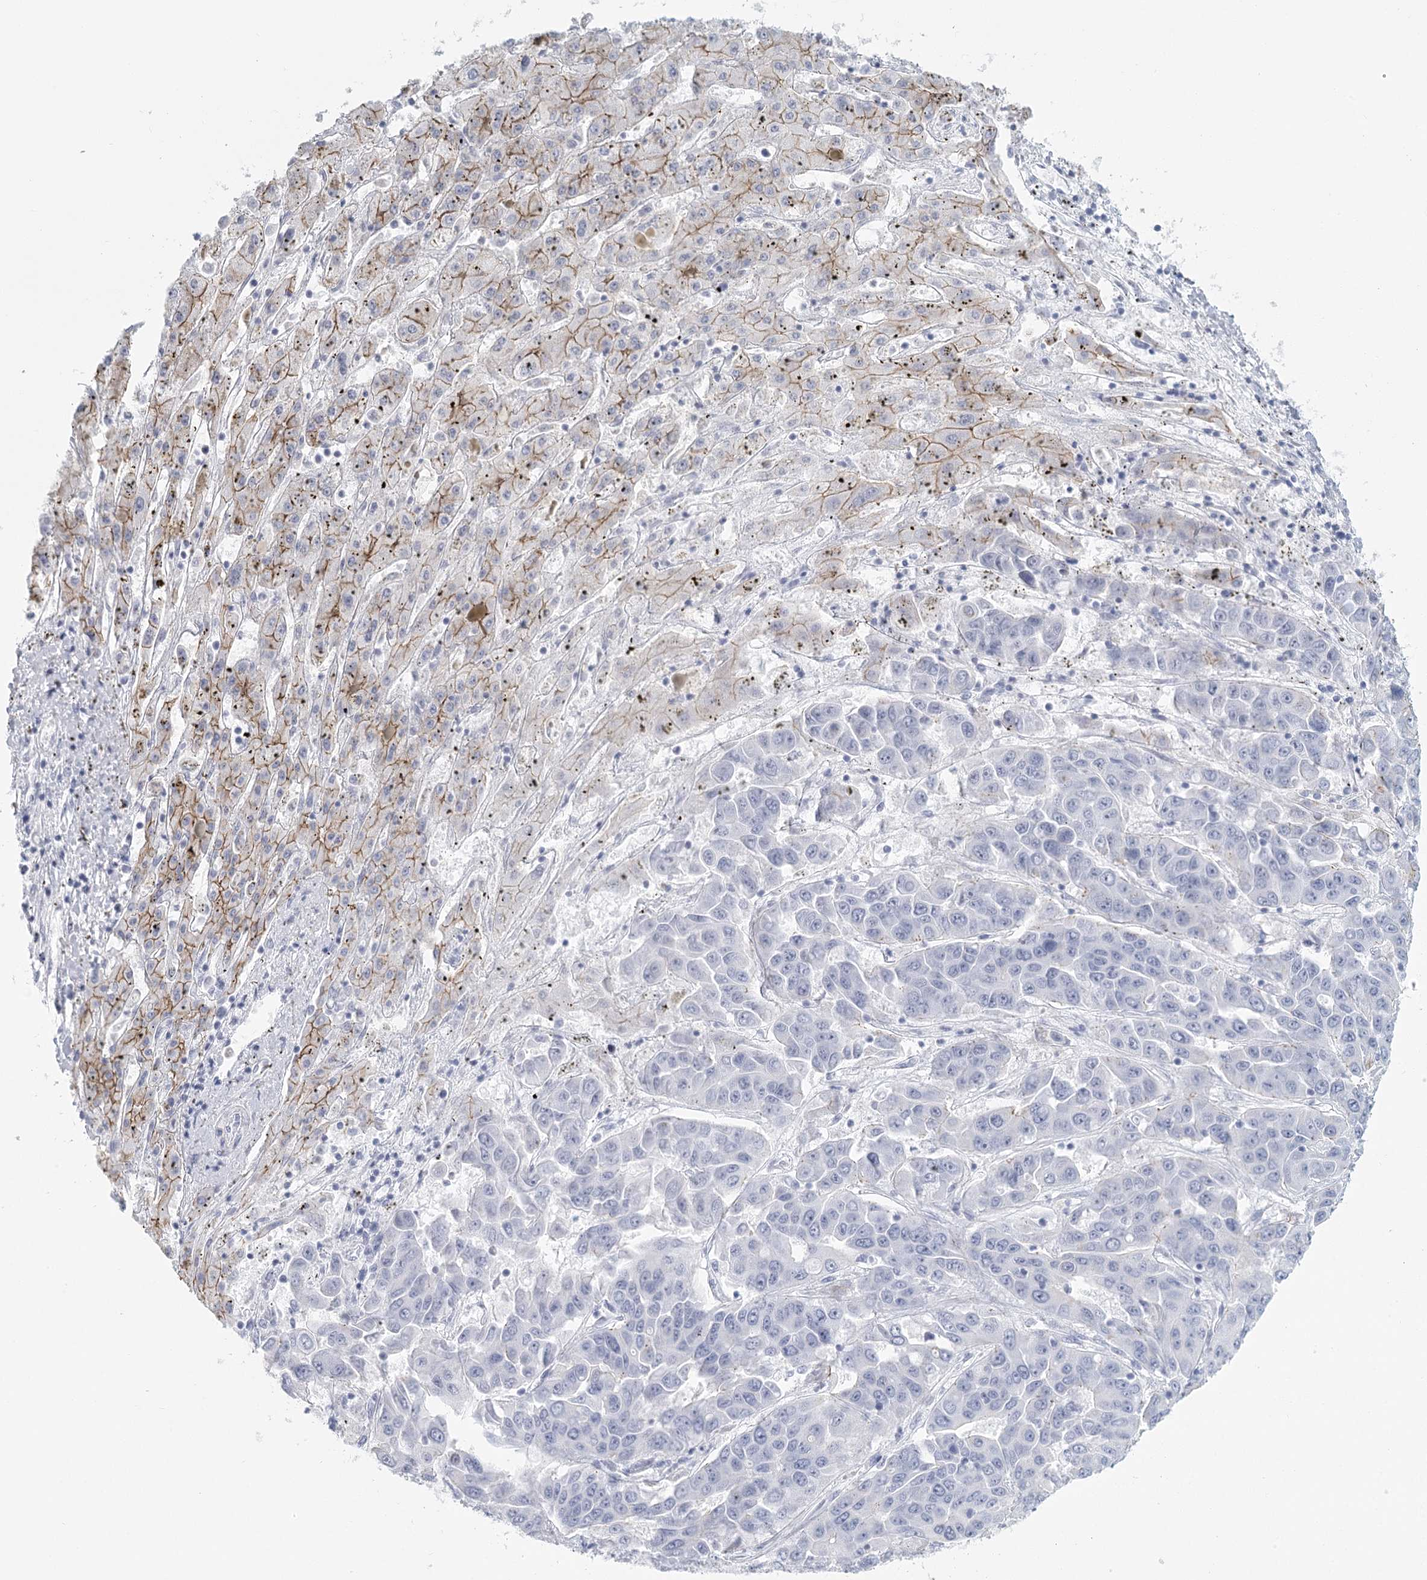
{"staining": {"intensity": "negative", "quantity": "none", "location": "none"}, "tissue": "liver cancer", "cell_type": "Tumor cells", "image_type": "cancer", "snomed": [{"axis": "morphology", "description": "Cholangiocarcinoma"}, {"axis": "topography", "description": "Liver"}], "caption": "Protein analysis of cholangiocarcinoma (liver) shows no significant expression in tumor cells.", "gene": "WNT8B", "patient": {"sex": "female", "age": 52}}